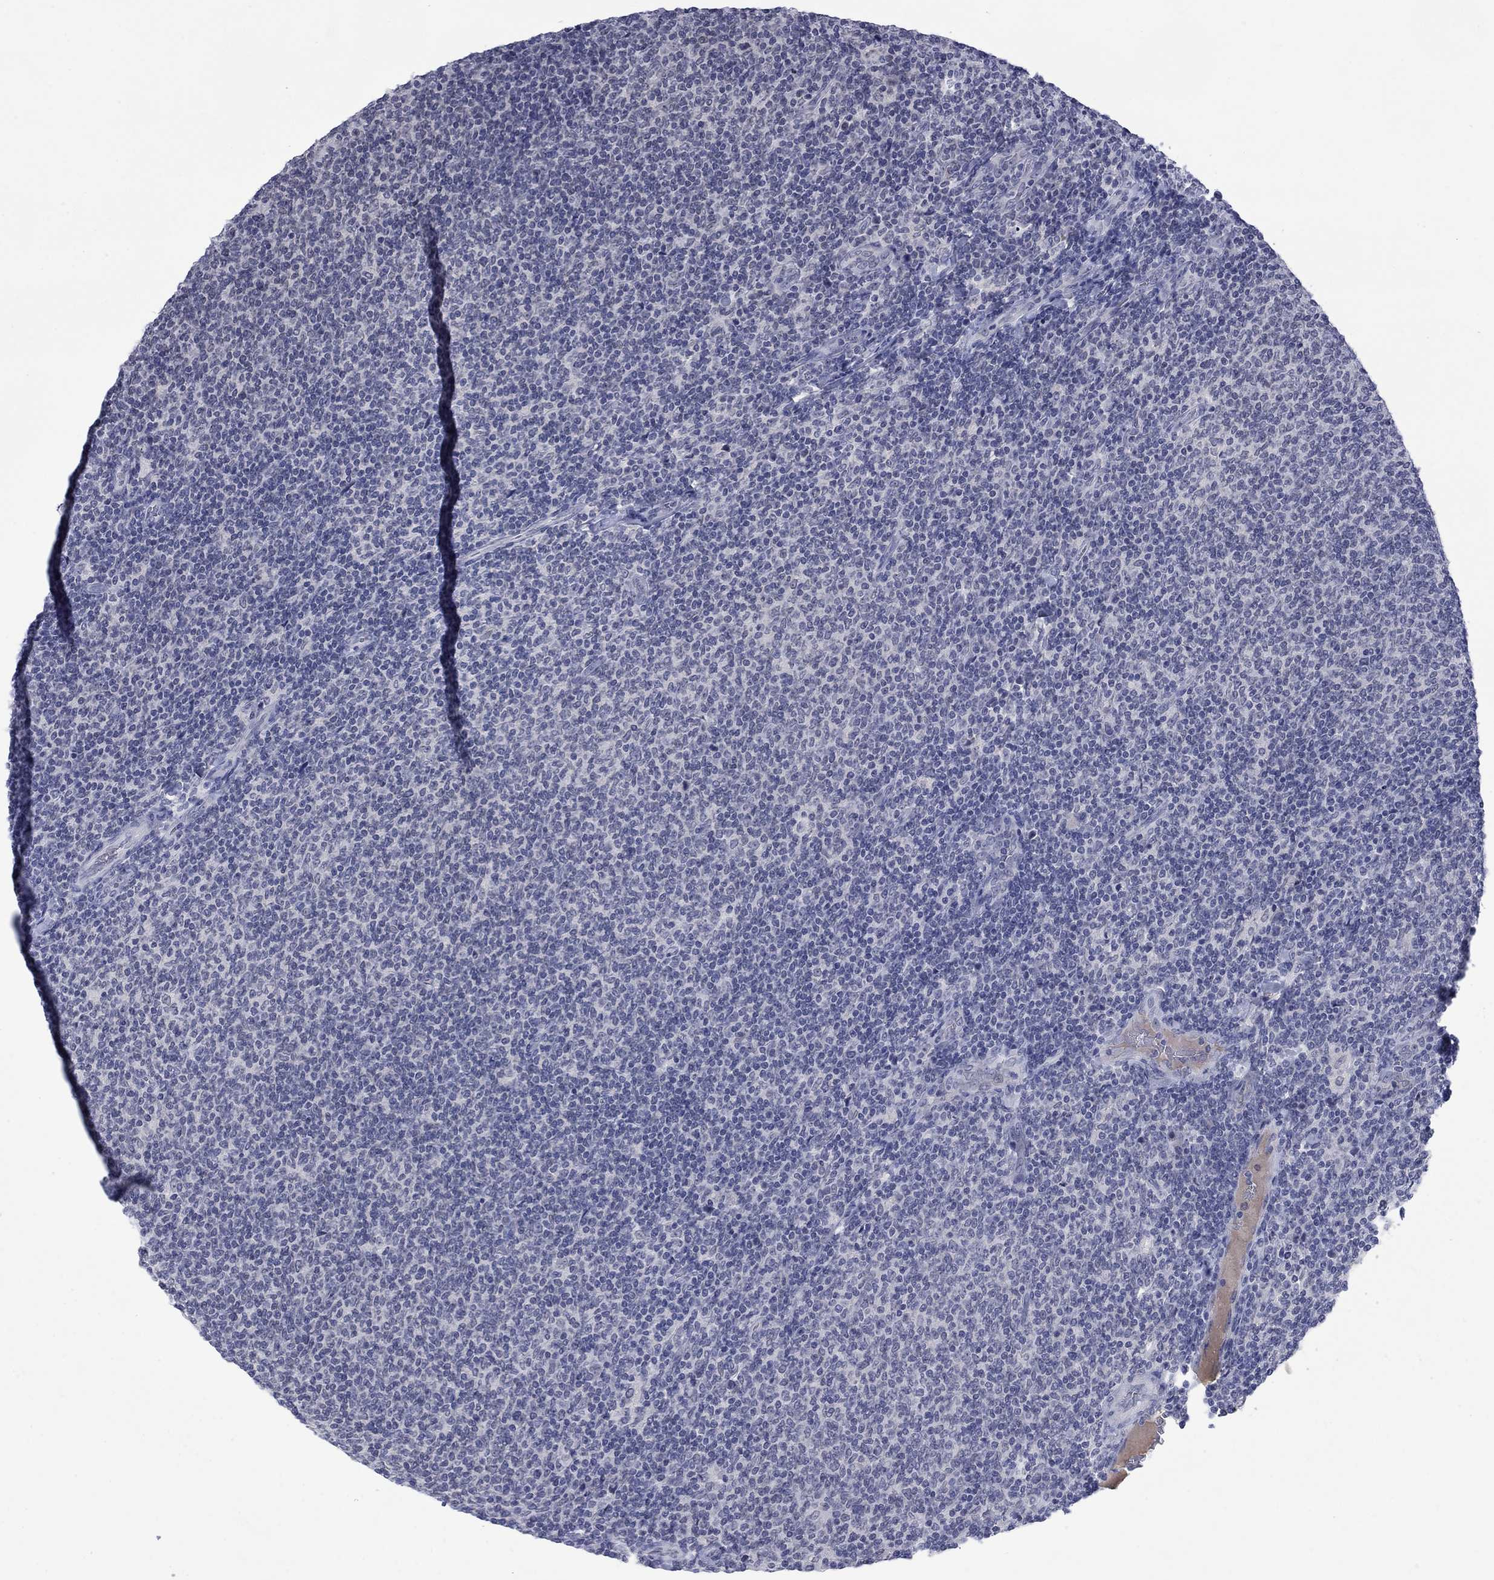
{"staining": {"intensity": "negative", "quantity": "none", "location": "none"}, "tissue": "lymphoma", "cell_type": "Tumor cells", "image_type": "cancer", "snomed": [{"axis": "morphology", "description": "Malignant lymphoma, non-Hodgkin's type, Low grade"}, {"axis": "topography", "description": "Lymph node"}], "caption": "This is a photomicrograph of immunohistochemistry staining of lymphoma, which shows no expression in tumor cells.", "gene": "NSMF", "patient": {"sex": "male", "age": 52}}